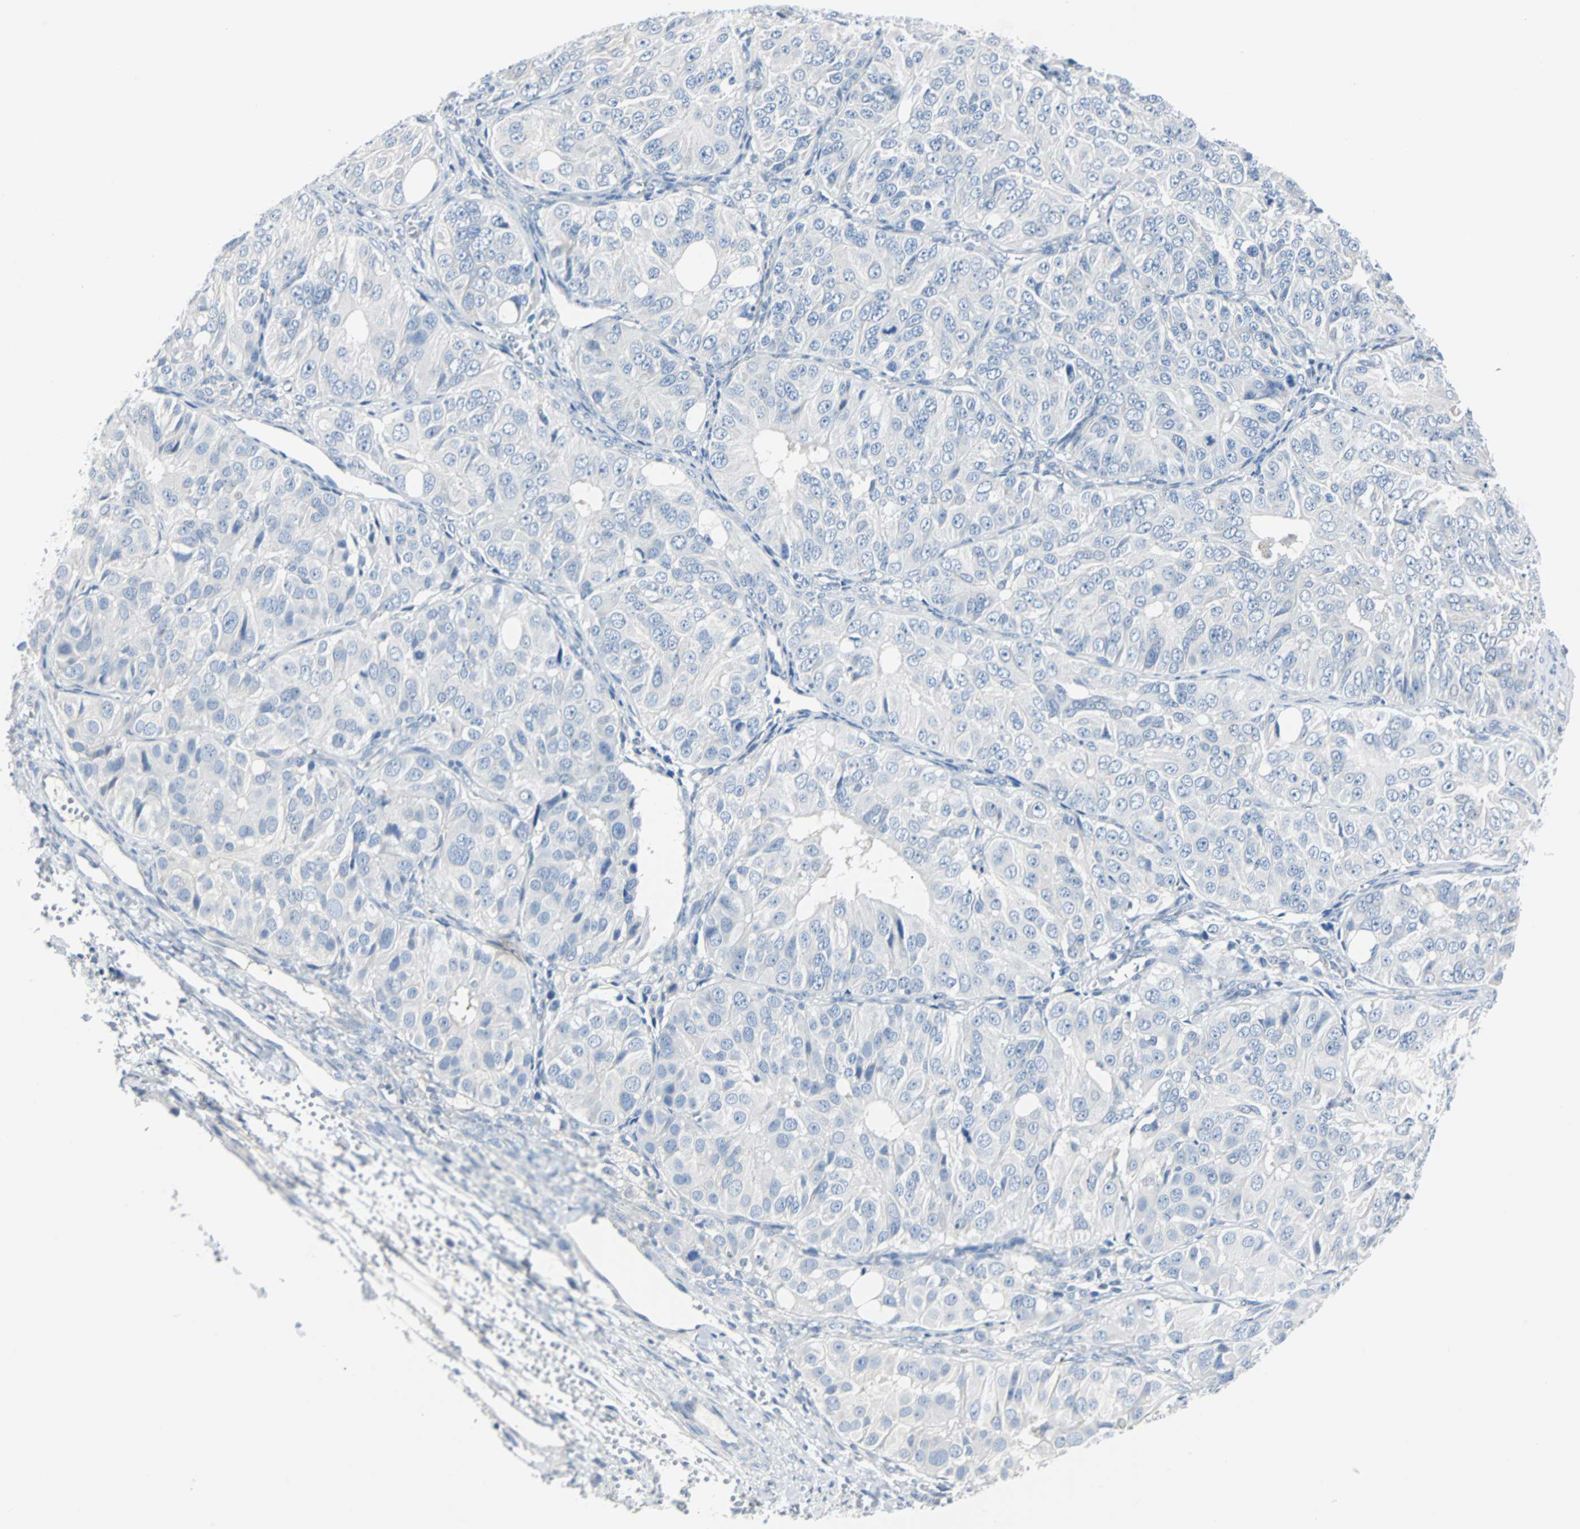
{"staining": {"intensity": "negative", "quantity": "none", "location": "none"}, "tissue": "ovarian cancer", "cell_type": "Tumor cells", "image_type": "cancer", "snomed": [{"axis": "morphology", "description": "Carcinoma, endometroid"}, {"axis": "topography", "description": "Ovary"}], "caption": "This is a image of immunohistochemistry (IHC) staining of ovarian cancer (endometroid carcinoma), which shows no staining in tumor cells. (Immunohistochemistry (ihc), brightfield microscopy, high magnification).", "gene": "RASA1", "patient": {"sex": "female", "age": 51}}